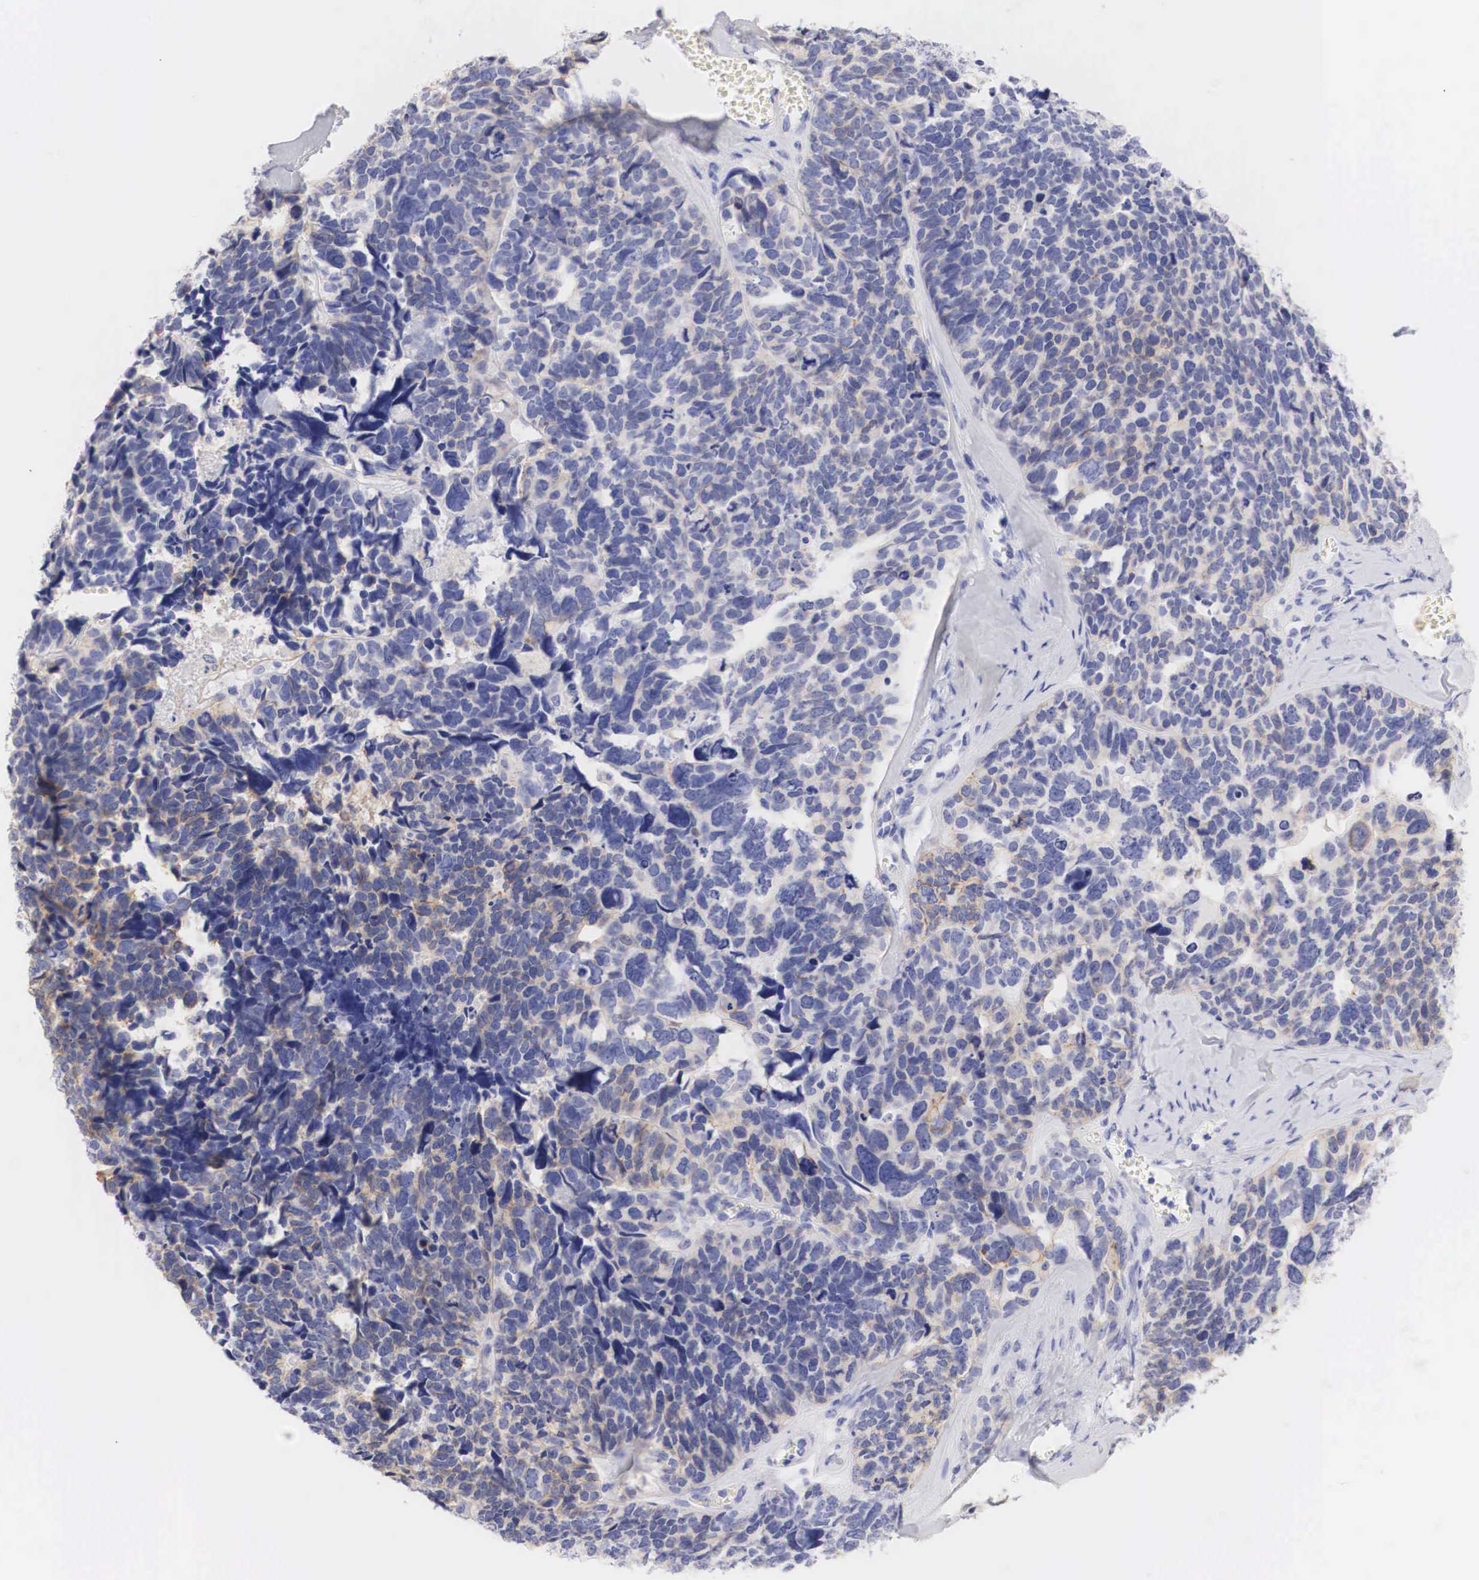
{"staining": {"intensity": "weak", "quantity": "<25%", "location": "cytoplasmic/membranous"}, "tissue": "ovarian cancer", "cell_type": "Tumor cells", "image_type": "cancer", "snomed": [{"axis": "morphology", "description": "Cystadenocarcinoma, serous, NOS"}, {"axis": "topography", "description": "Ovary"}], "caption": "Ovarian serous cystadenocarcinoma stained for a protein using IHC demonstrates no expression tumor cells.", "gene": "ERBB2", "patient": {"sex": "female", "age": 77}}